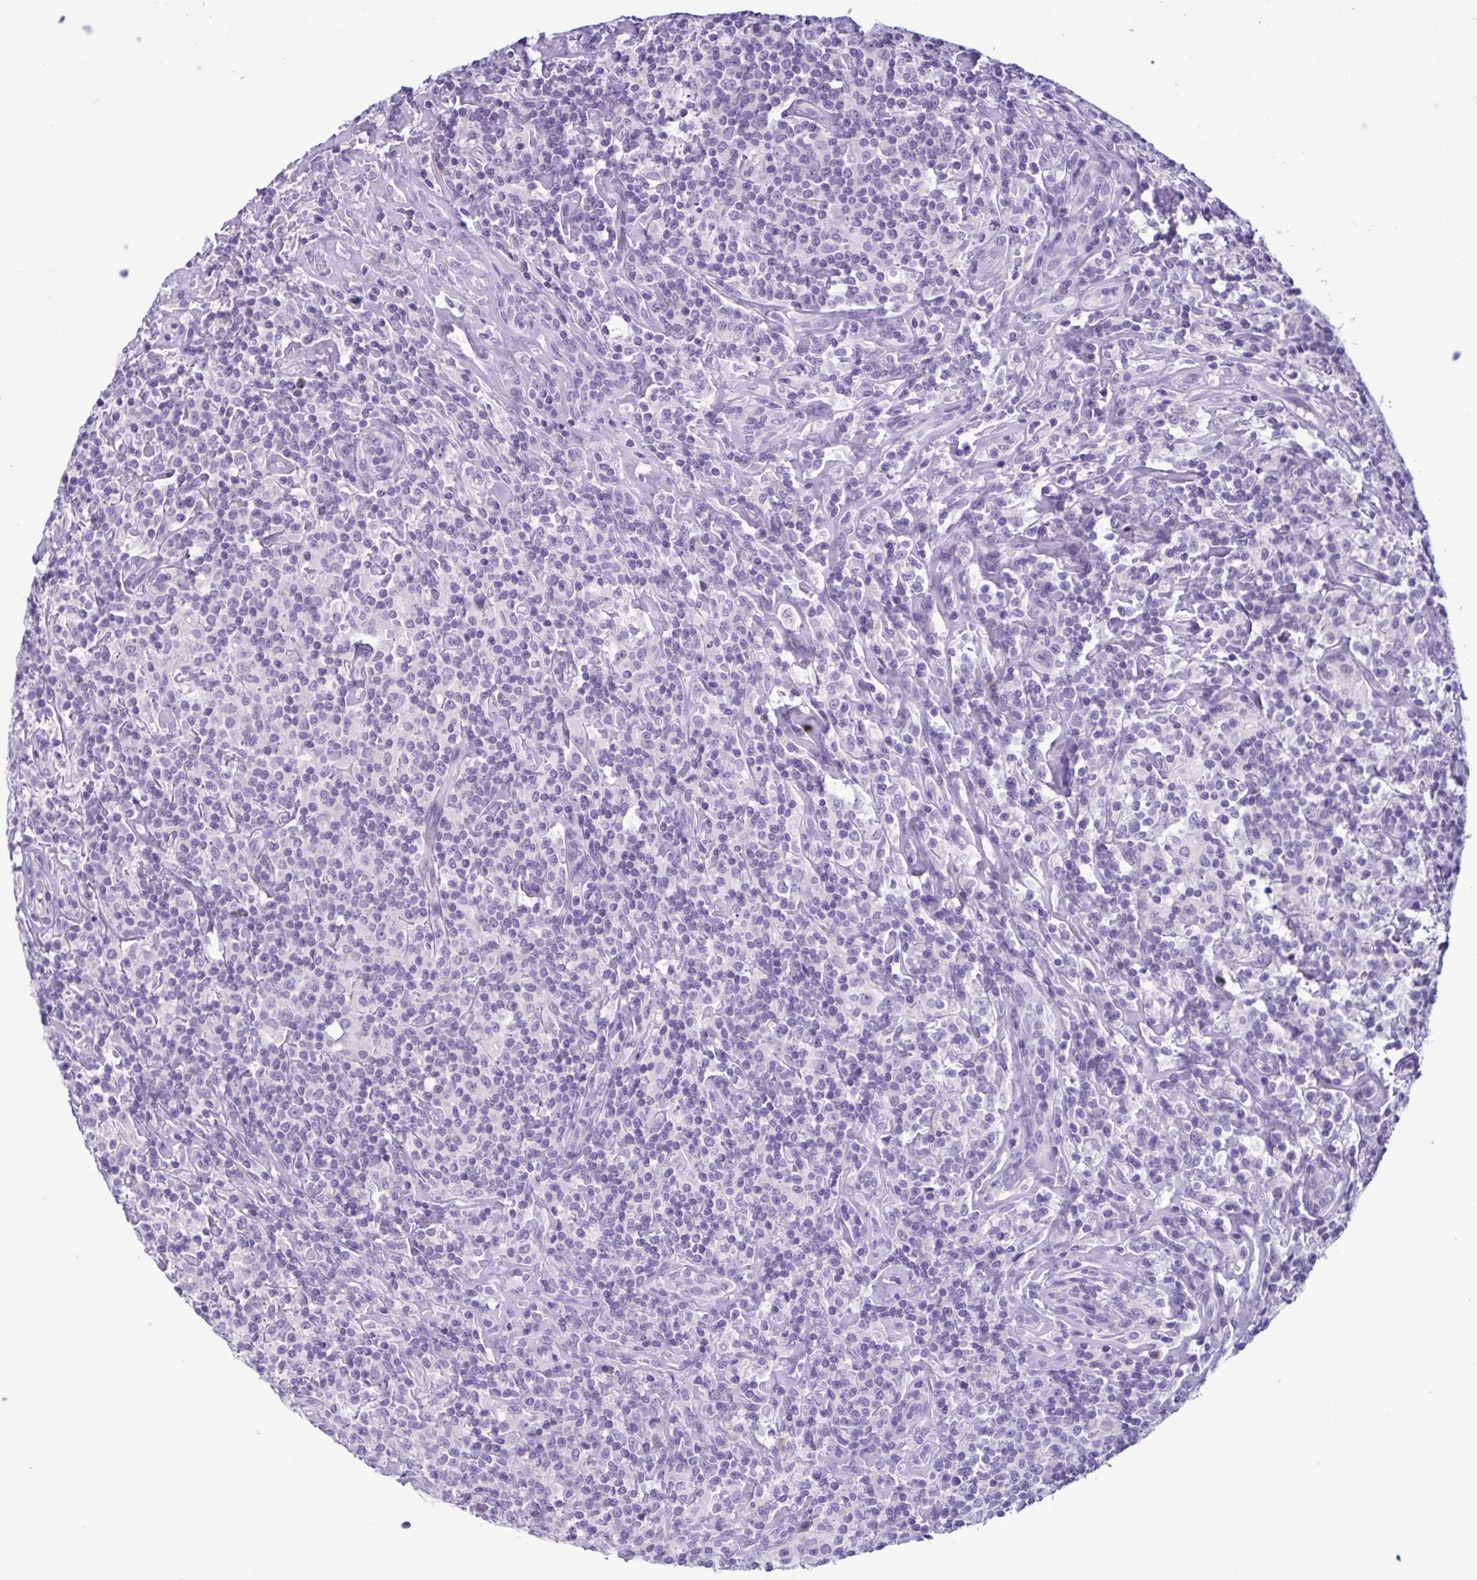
{"staining": {"intensity": "negative", "quantity": "none", "location": "none"}, "tissue": "lymphoma", "cell_type": "Tumor cells", "image_type": "cancer", "snomed": [{"axis": "morphology", "description": "Hodgkin's disease, NOS"}, {"axis": "morphology", "description": "Hodgkin's lymphoma, nodular sclerosis"}, {"axis": "topography", "description": "Lymph node"}], "caption": "Micrograph shows no significant protein staining in tumor cells of Hodgkin's lymphoma, nodular sclerosis. (DAB IHC visualized using brightfield microscopy, high magnification).", "gene": "INAFM1", "patient": {"sex": "female", "age": 10}}